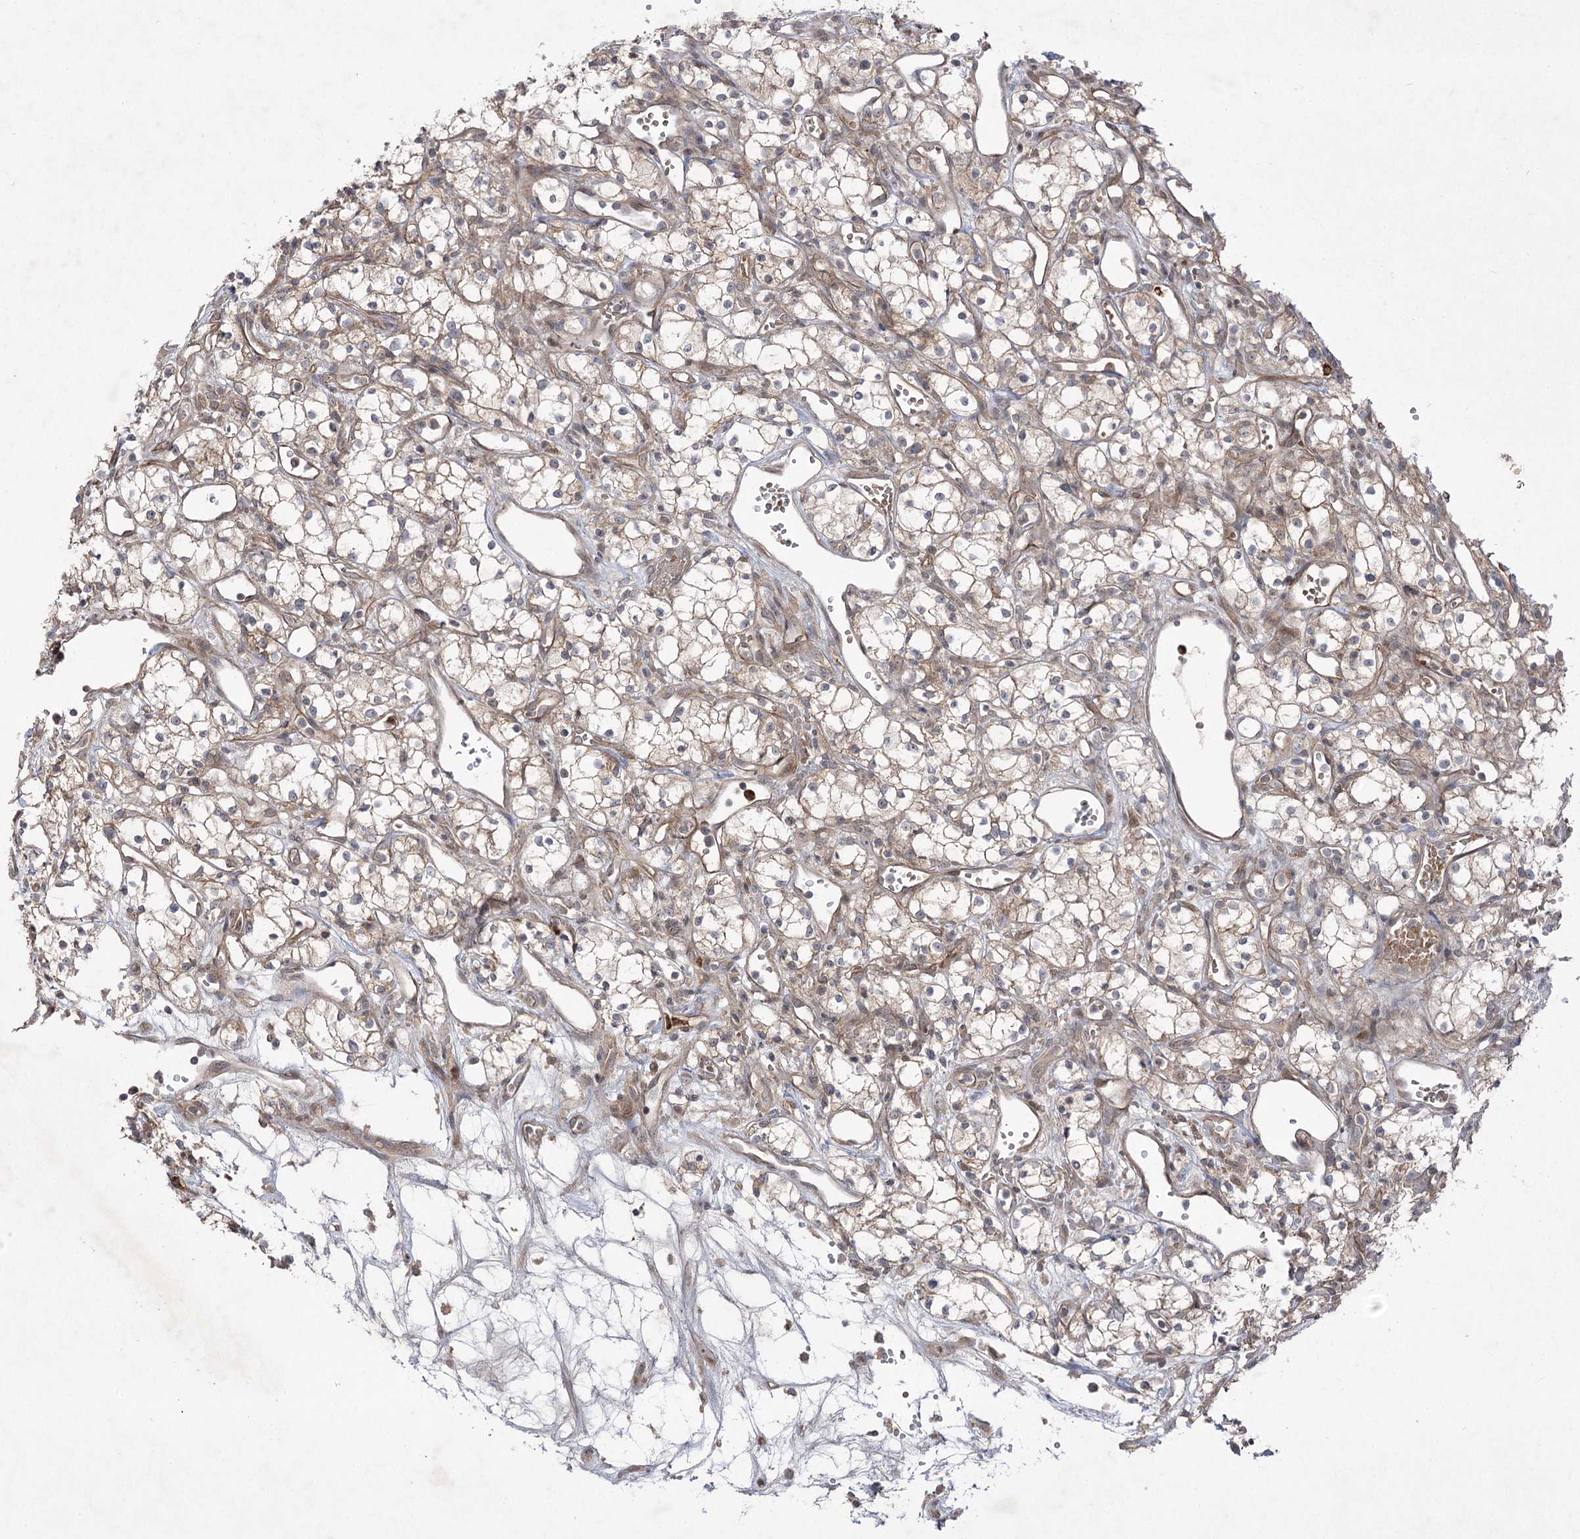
{"staining": {"intensity": "weak", "quantity": ">75%", "location": "cytoplasmic/membranous"}, "tissue": "renal cancer", "cell_type": "Tumor cells", "image_type": "cancer", "snomed": [{"axis": "morphology", "description": "Adenocarcinoma, NOS"}, {"axis": "topography", "description": "Kidney"}], "caption": "Tumor cells reveal low levels of weak cytoplasmic/membranous expression in approximately >75% of cells in human renal adenocarcinoma. (Stains: DAB (3,3'-diaminobenzidine) in brown, nuclei in blue, Microscopy: brightfield microscopy at high magnification).", "gene": "PLEKHA5", "patient": {"sex": "male", "age": 59}}